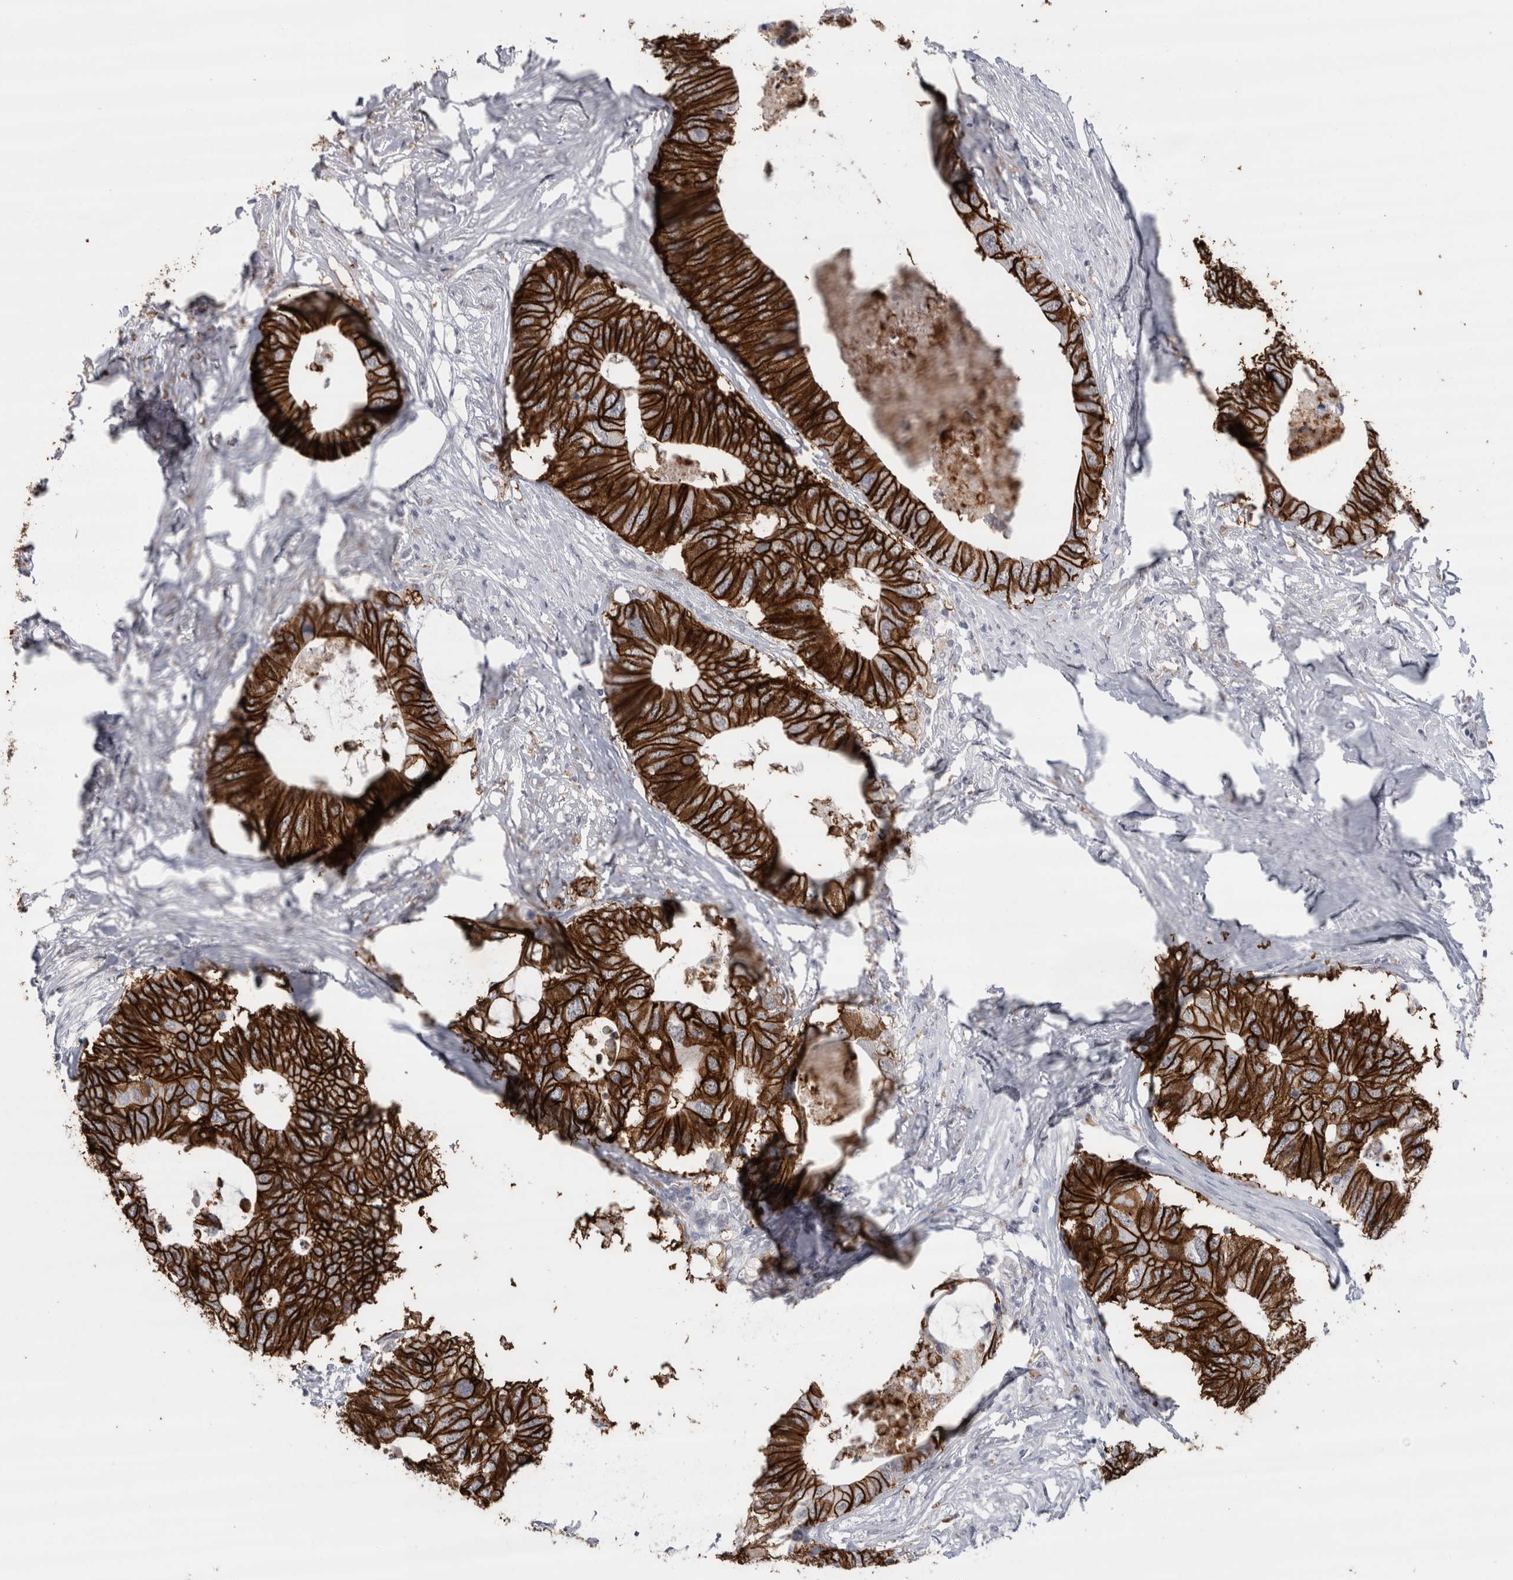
{"staining": {"intensity": "strong", "quantity": ">75%", "location": "cytoplasmic/membranous"}, "tissue": "colorectal cancer", "cell_type": "Tumor cells", "image_type": "cancer", "snomed": [{"axis": "morphology", "description": "Adenocarcinoma, NOS"}, {"axis": "topography", "description": "Colon"}], "caption": "Immunohistochemical staining of human adenocarcinoma (colorectal) demonstrates high levels of strong cytoplasmic/membranous expression in about >75% of tumor cells. Nuclei are stained in blue.", "gene": "CDH17", "patient": {"sex": "male", "age": 71}}